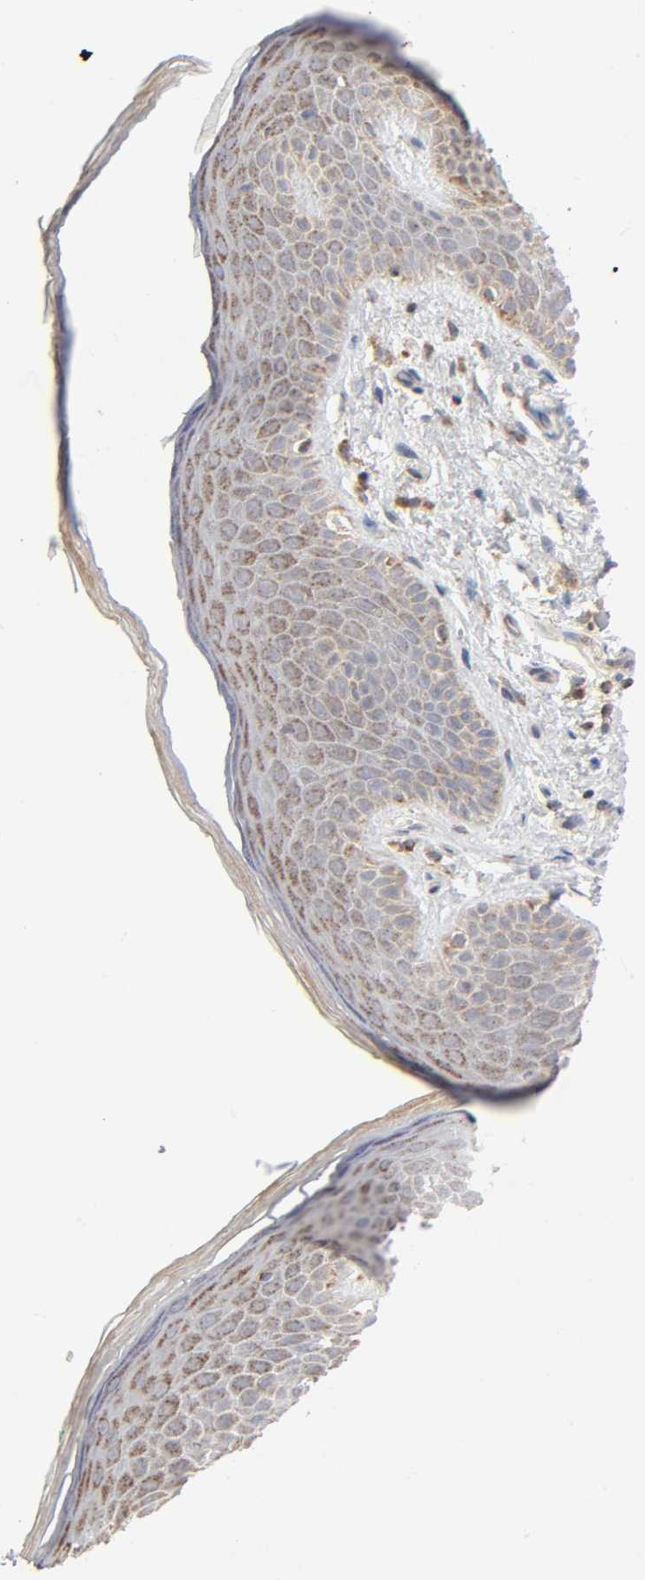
{"staining": {"intensity": "moderate", "quantity": "25%-75%", "location": "cytoplasmic/membranous"}, "tissue": "skin", "cell_type": "Epidermal cells", "image_type": "normal", "snomed": [{"axis": "morphology", "description": "Normal tissue, NOS"}, {"axis": "topography", "description": "Anal"}], "caption": "Protein staining of normal skin demonstrates moderate cytoplasmic/membranous positivity in about 25%-75% of epidermal cells. The staining is performed using DAB brown chromogen to label protein expression. The nuclei are counter-stained blue using hematoxylin.", "gene": "SYT16", "patient": {"sex": "male", "age": 74}}